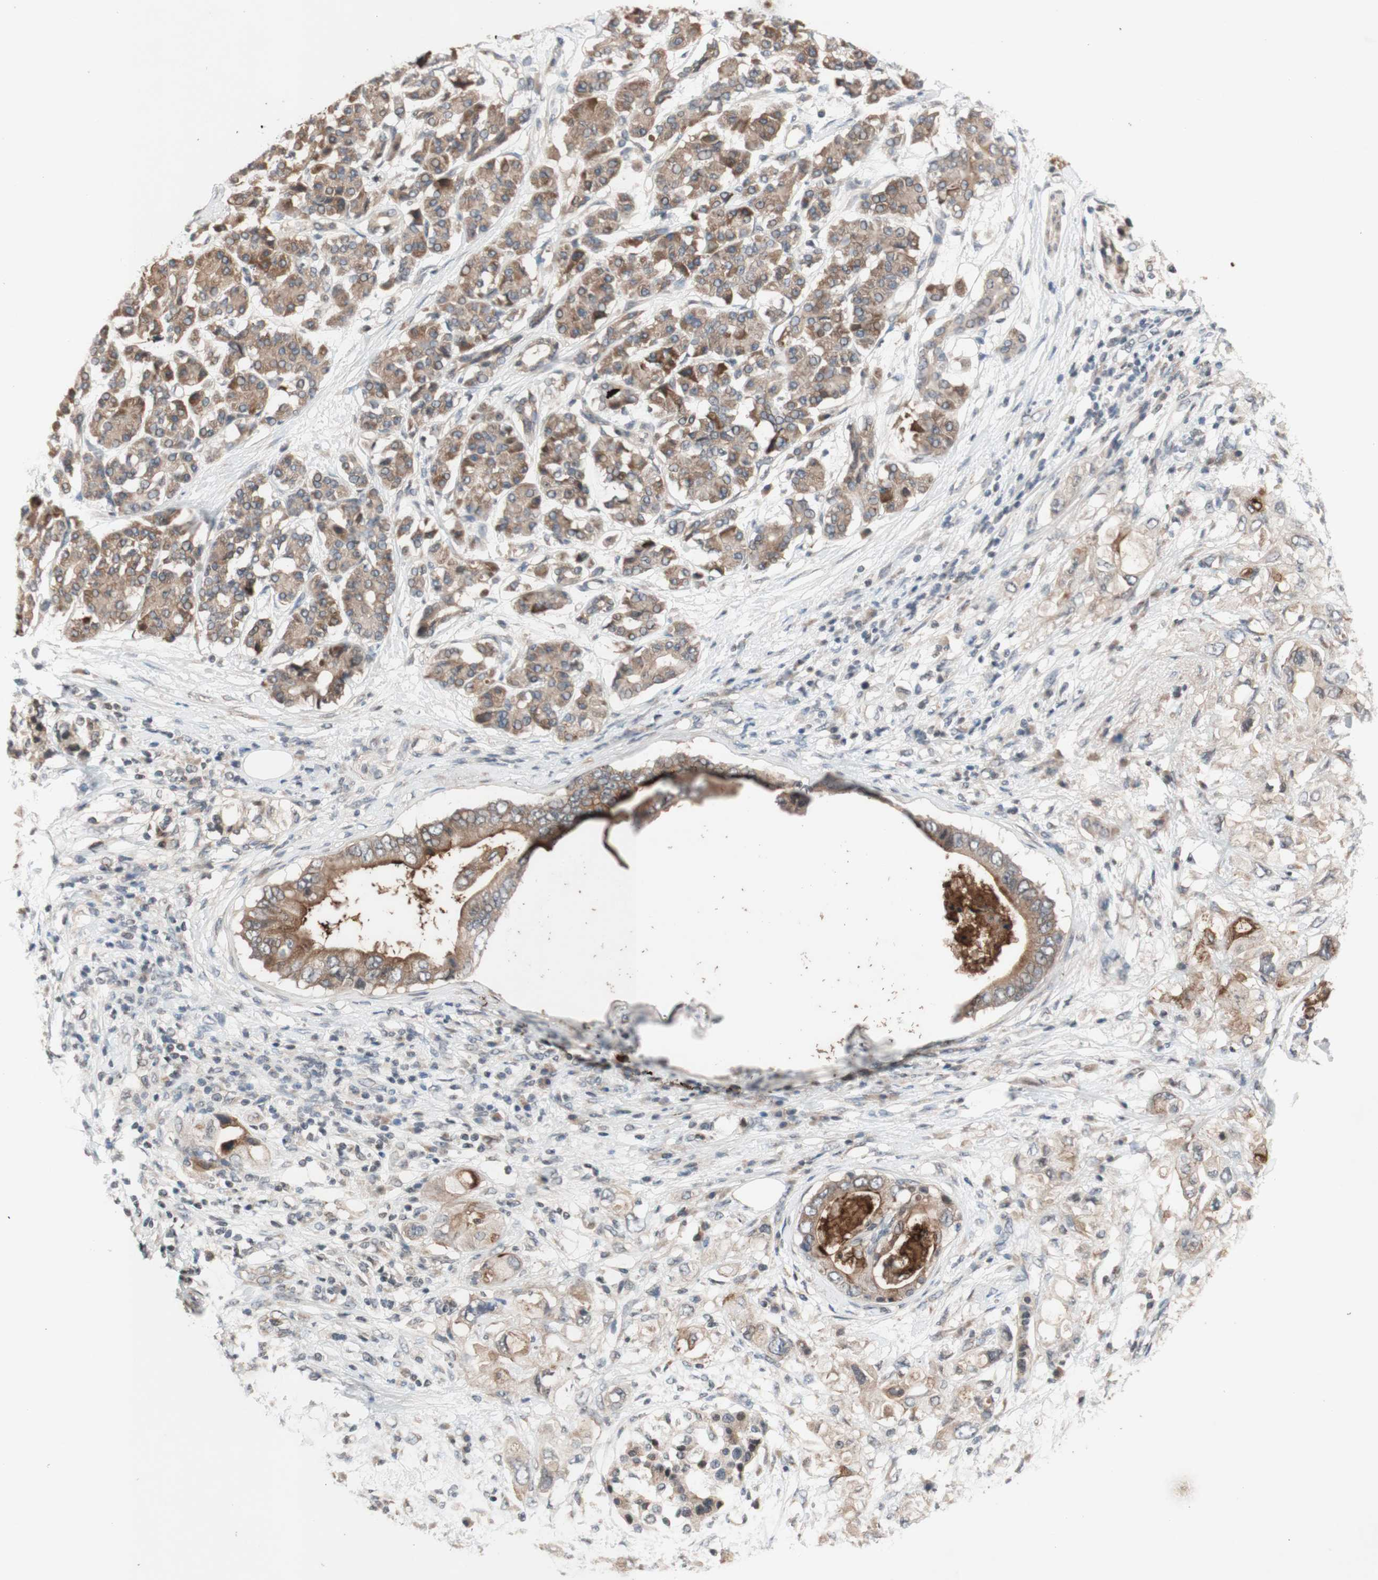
{"staining": {"intensity": "moderate", "quantity": ">75%", "location": "cytoplasmic/membranous"}, "tissue": "pancreatic cancer", "cell_type": "Tumor cells", "image_type": "cancer", "snomed": [{"axis": "morphology", "description": "Adenocarcinoma, NOS"}, {"axis": "topography", "description": "Pancreas"}], "caption": "Adenocarcinoma (pancreatic) stained with immunohistochemistry reveals moderate cytoplasmic/membranous staining in about >75% of tumor cells.", "gene": "CD55", "patient": {"sex": "female", "age": 56}}